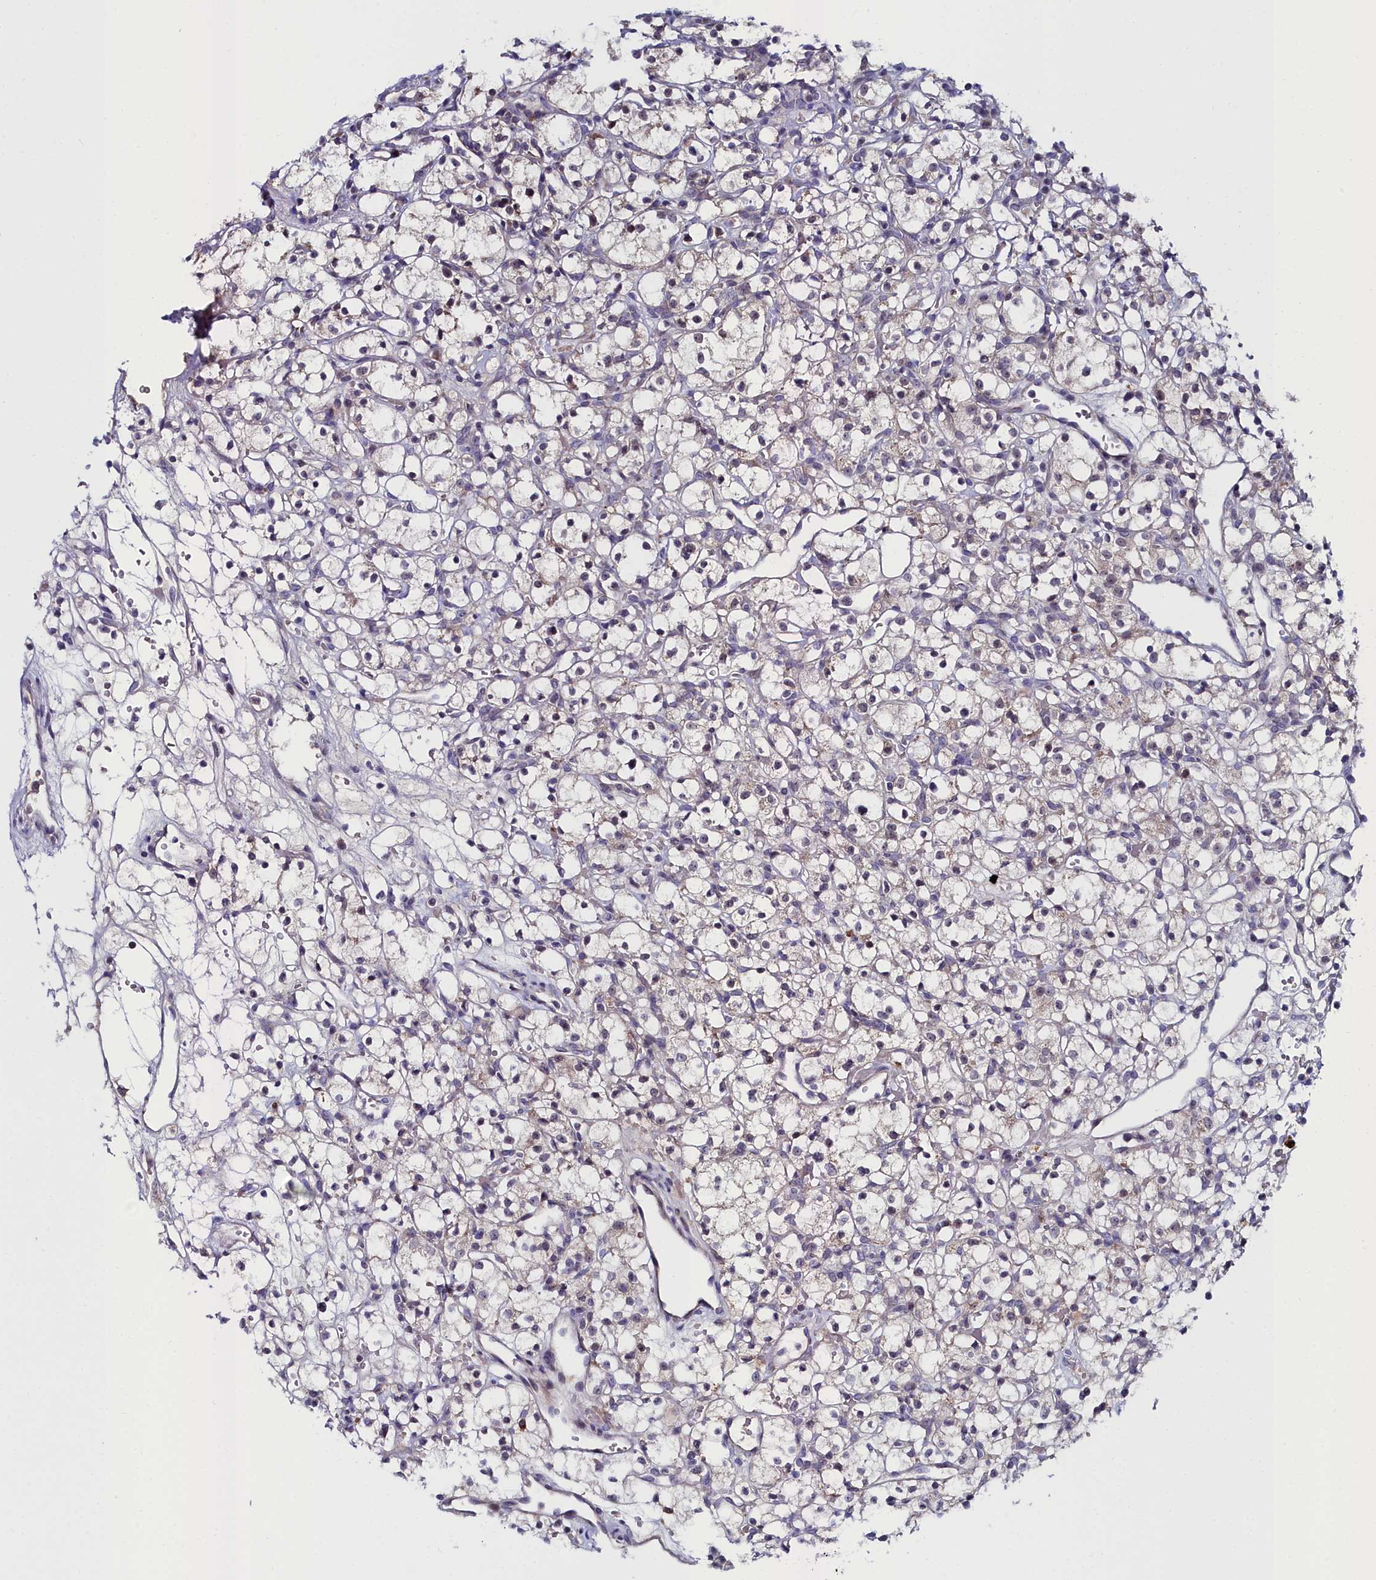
{"staining": {"intensity": "weak", "quantity": "<25%", "location": "nuclear"}, "tissue": "renal cancer", "cell_type": "Tumor cells", "image_type": "cancer", "snomed": [{"axis": "morphology", "description": "Adenocarcinoma, NOS"}, {"axis": "topography", "description": "Kidney"}], "caption": "Tumor cells are negative for protein expression in human renal adenocarcinoma.", "gene": "KCTD18", "patient": {"sex": "female", "age": 59}}